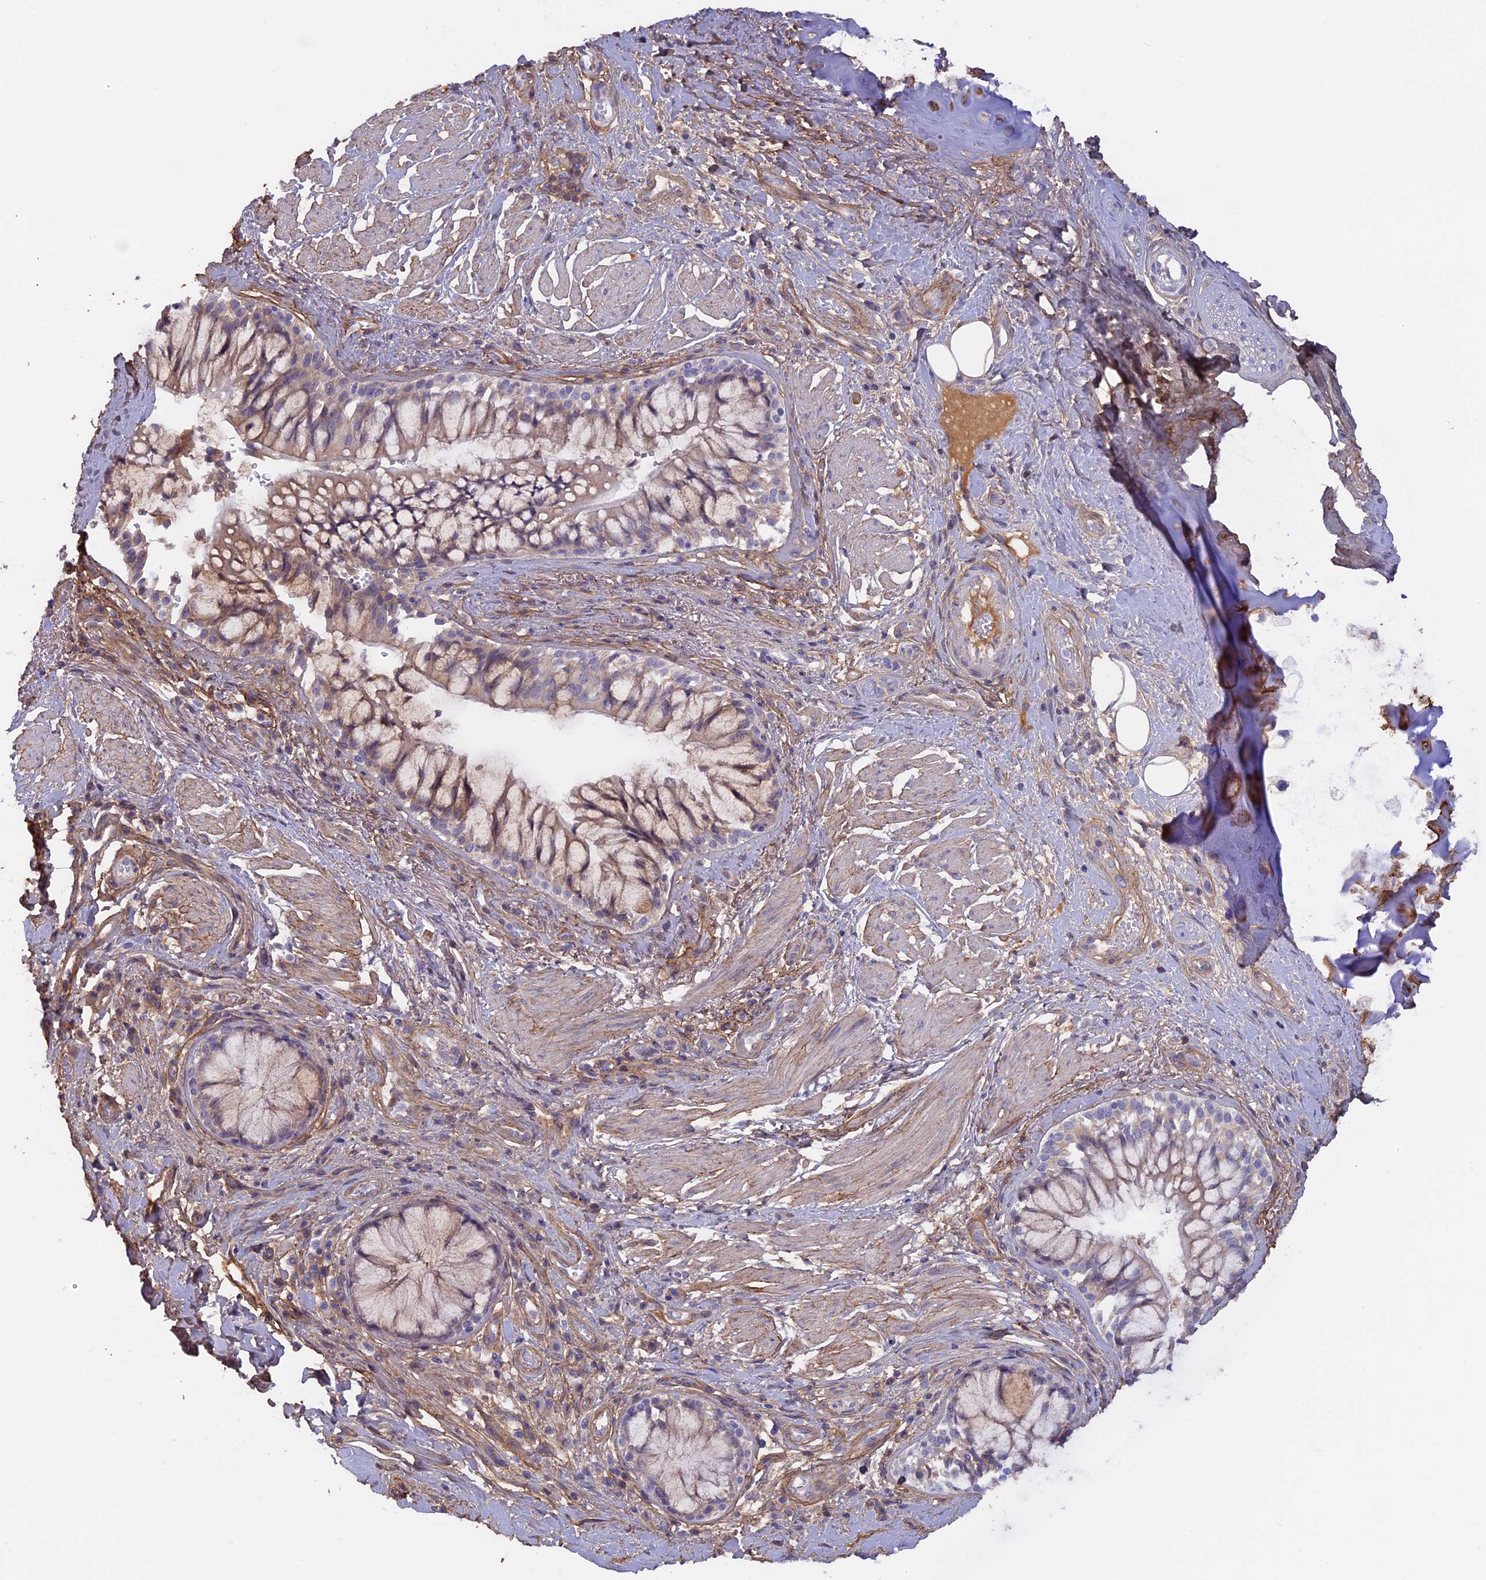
{"staining": {"intensity": "negative", "quantity": "none", "location": "none"}, "tissue": "adipose tissue", "cell_type": "Adipocytes", "image_type": "normal", "snomed": [{"axis": "morphology", "description": "Normal tissue, NOS"}, {"axis": "morphology", "description": "Squamous cell carcinoma, NOS"}, {"axis": "topography", "description": "Bronchus"}, {"axis": "topography", "description": "Lung"}], "caption": "The histopathology image reveals no significant positivity in adipocytes of adipose tissue.", "gene": "COL4A3", "patient": {"sex": "male", "age": 64}}